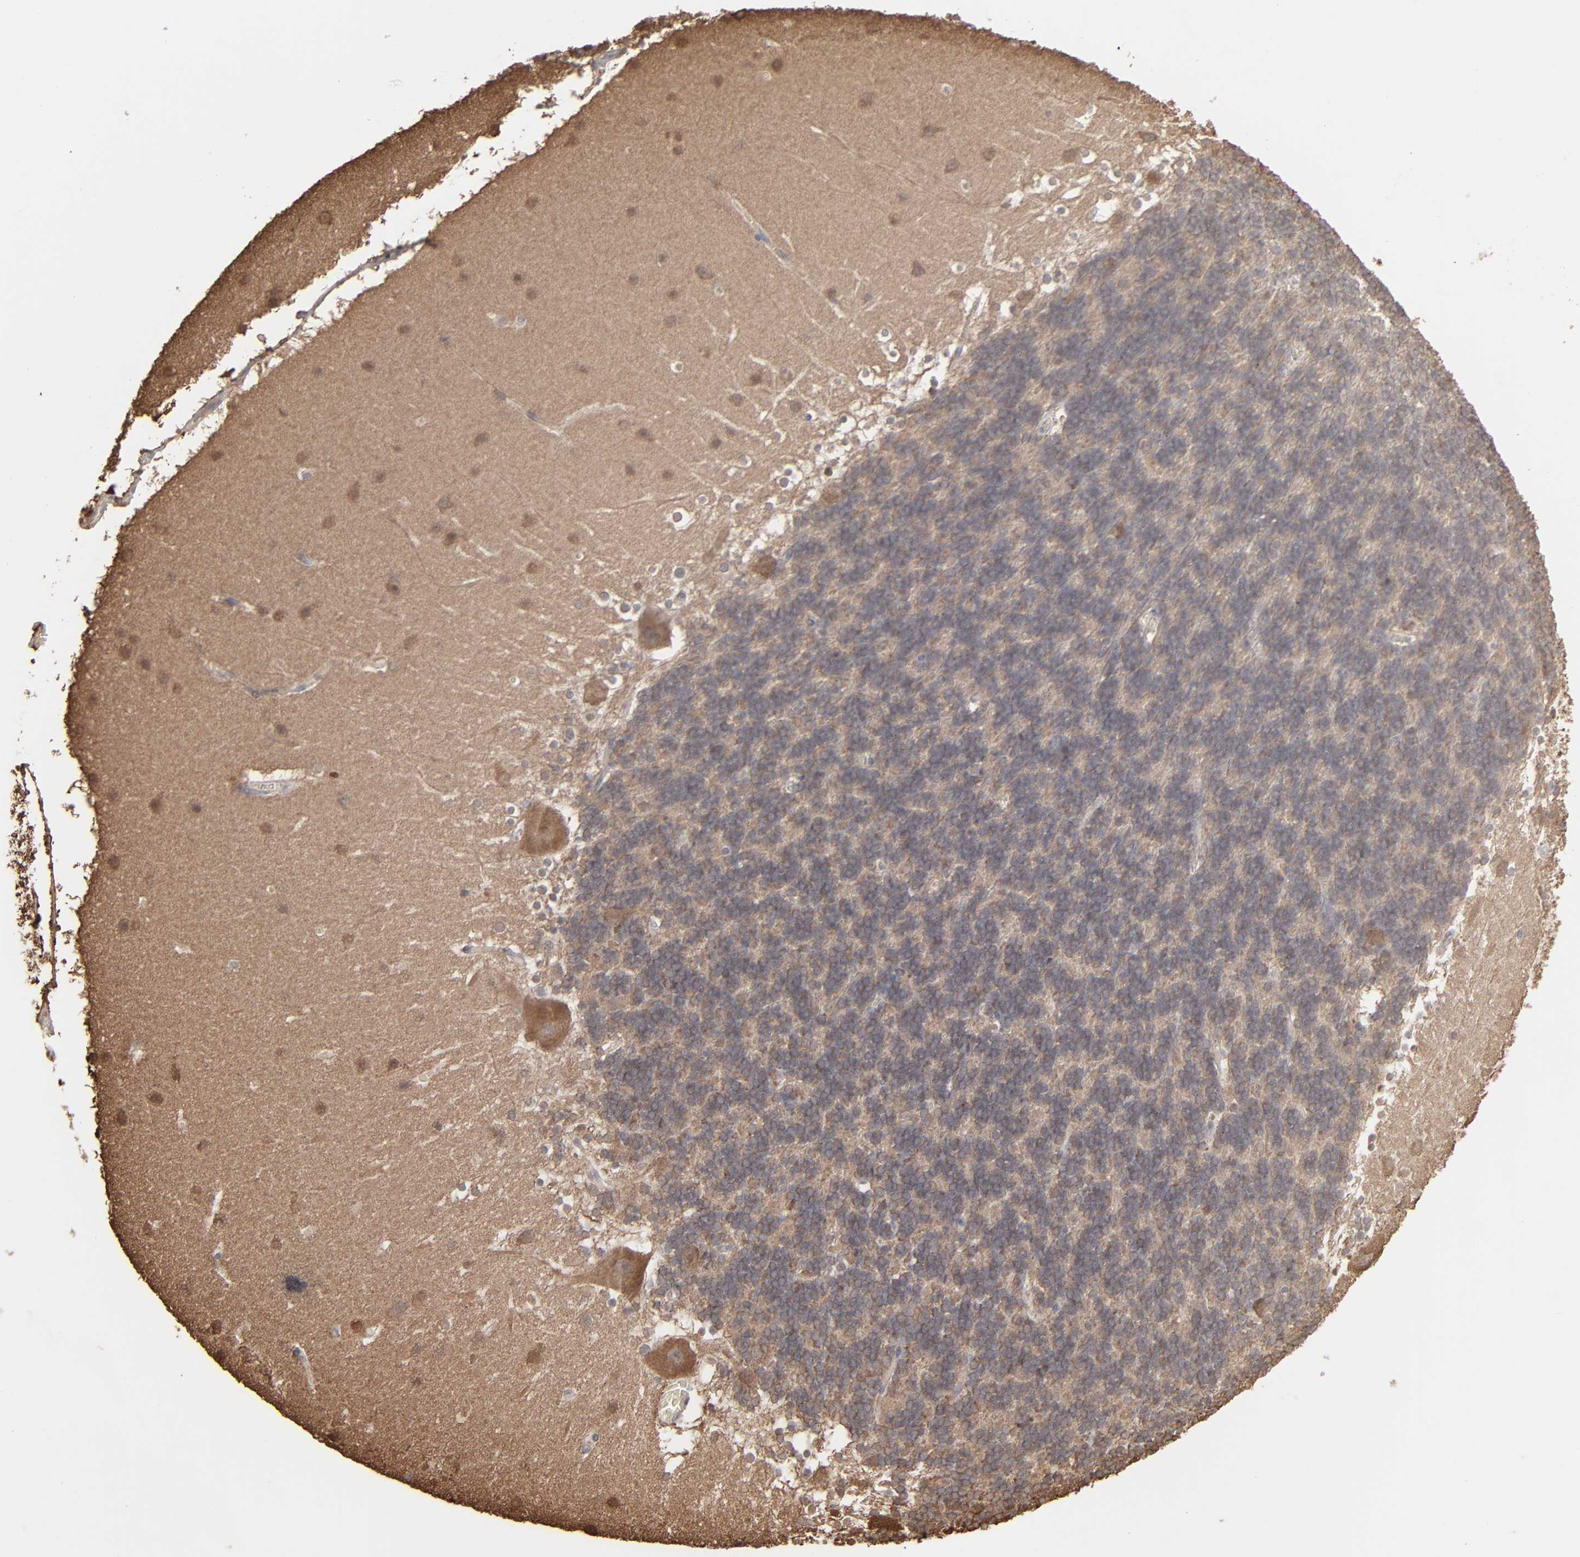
{"staining": {"intensity": "moderate", "quantity": ">75%", "location": "cytoplasmic/membranous"}, "tissue": "cerebellum", "cell_type": "Cells in granular layer", "image_type": "normal", "snomed": [{"axis": "morphology", "description": "Normal tissue, NOS"}, {"axis": "topography", "description": "Cerebellum"}], "caption": "The histopathology image shows immunohistochemical staining of benign cerebellum. There is moderate cytoplasmic/membranous positivity is appreciated in approximately >75% of cells in granular layer. (IHC, brightfield microscopy, high magnification).", "gene": "NME1", "patient": {"sex": "female", "age": 19}}